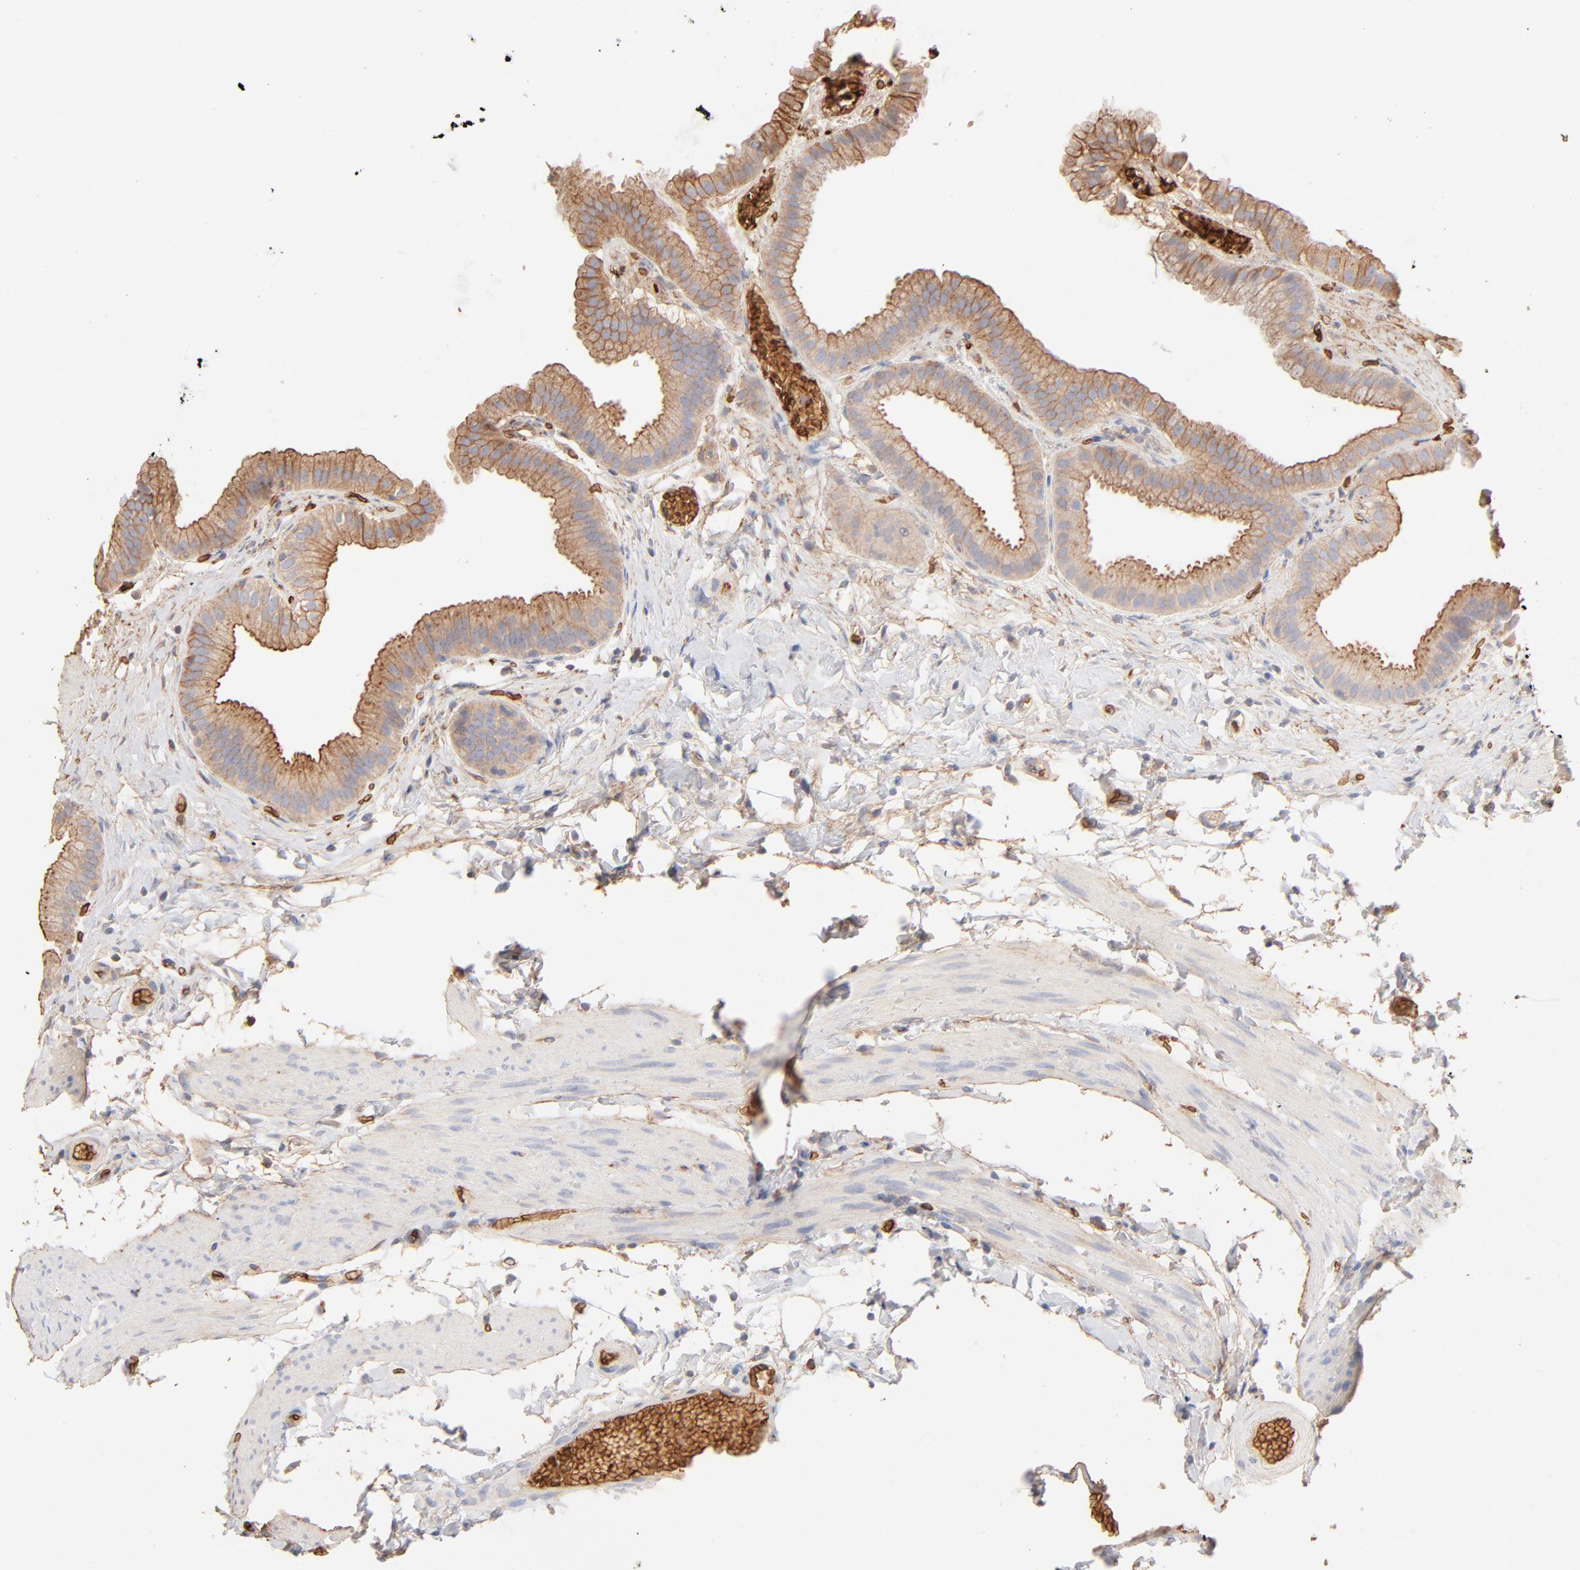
{"staining": {"intensity": "moderate", "quantity": ">75%", "location": "cytoplasmic/membranous"}, "tissue": "gallbladder", "cell_type": "Glandular cells", "image_type": "normal", "snomed": [{"axis": "morphology", "description": "Normal tissue, NOS"}, {"axis": "topography", "description": "Gallbladder"}], "caption": "Immunohistochemical staining of normal human gallbladder exhibits medium levels of moderate cytoplasmic/membranous positivity in about >75% of glandular cells.", "gene": "SPTB", "patient": {"sex": "female", "age": 63}}